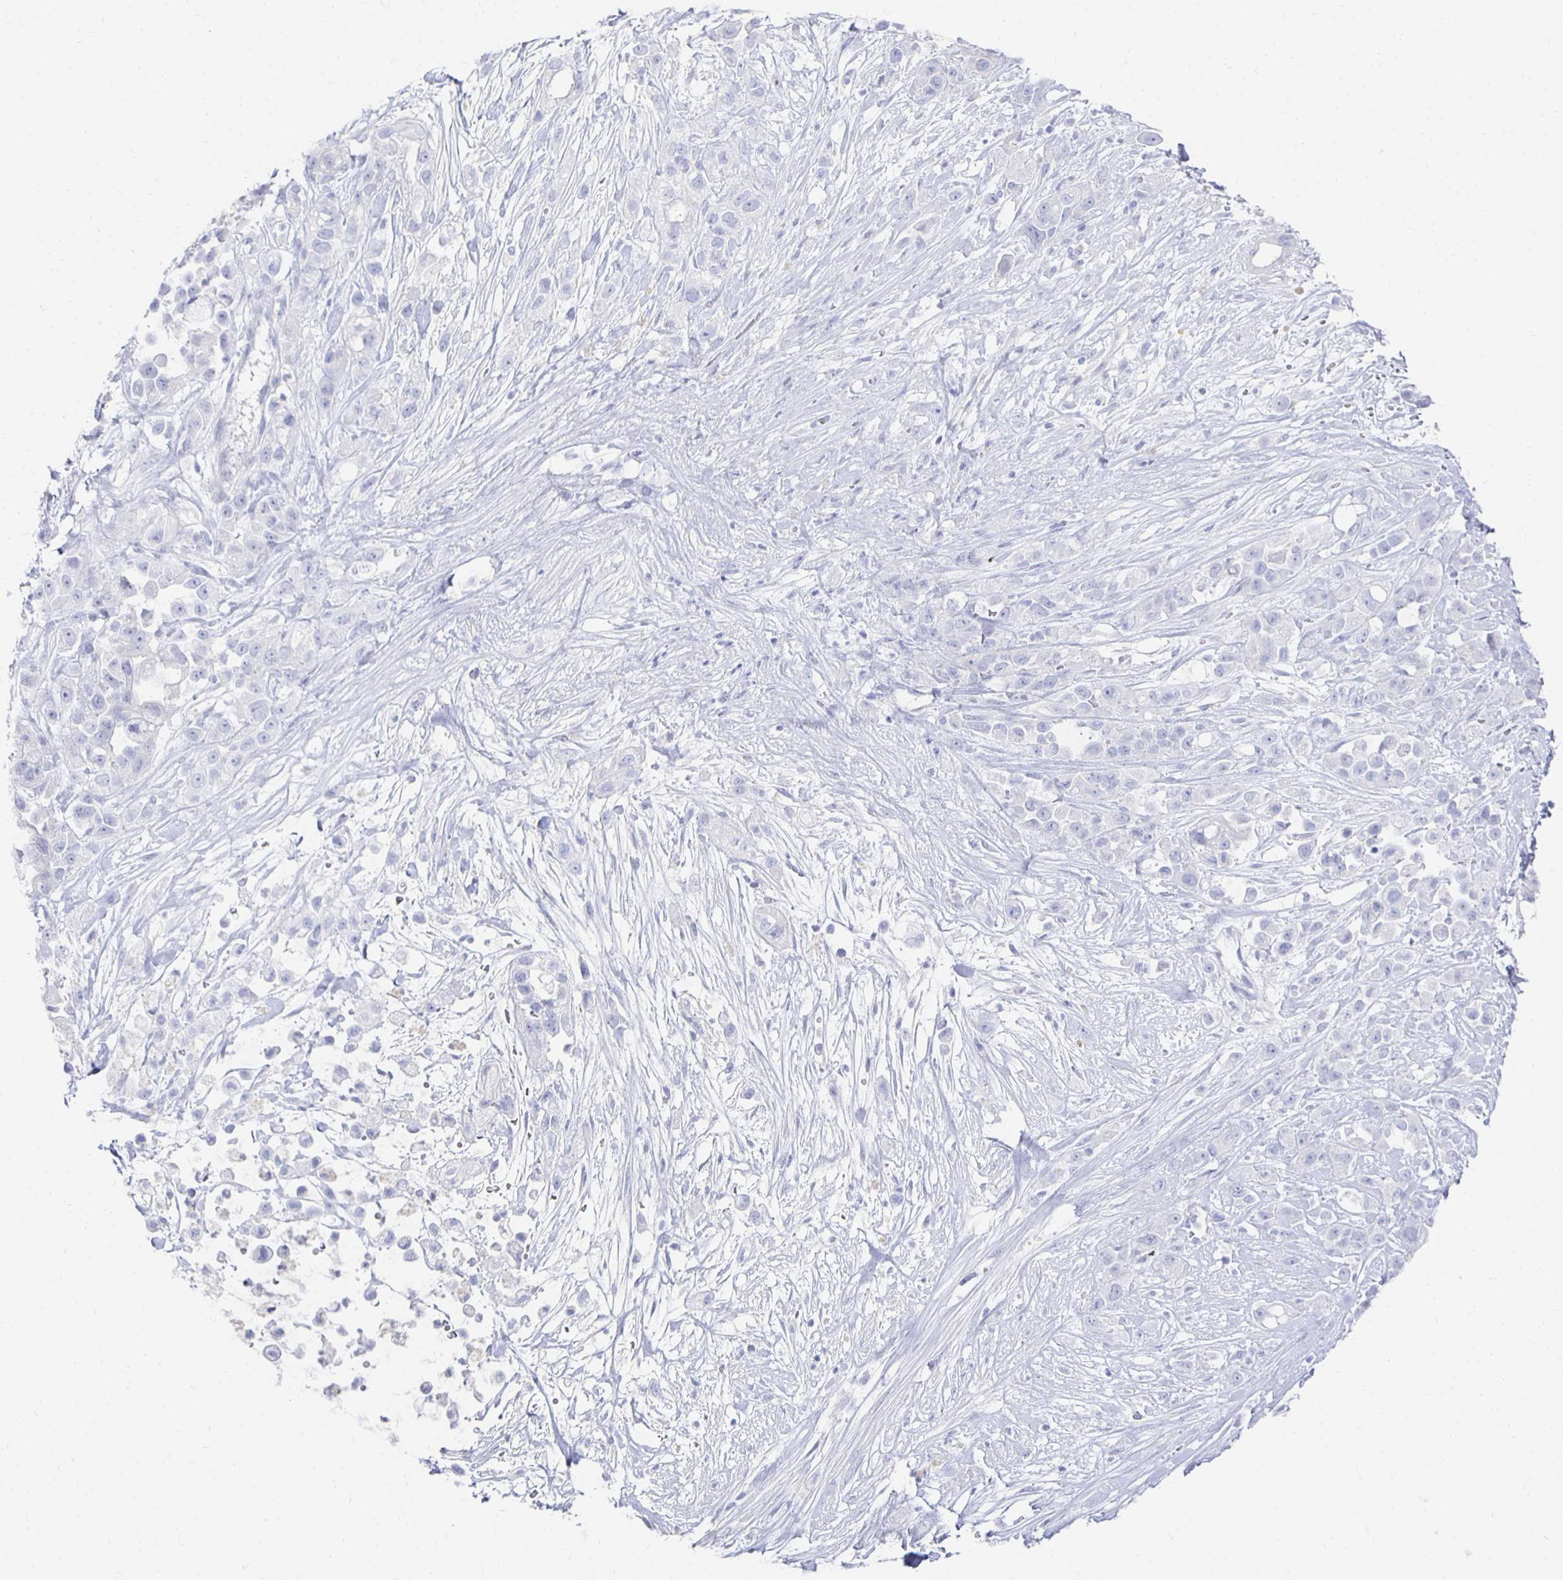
{"staining": {"intensity": "negative", "quantity": "none", "location": "none"}, "tissue": "pancreatic cancer", "cell_type": "Tumor cells", "image_type": "cancer", "snomed": [{"axis": "morphology", "description": "Adenocarcinoma, NOS"}, {"axis": "topography", "description": "Pancreas"}], "caption": "Image shows no protein positivity in tumor cells of adenocarcinoma (pancreatic) tissue.", "gene": "PRDM7", "patient": {"sex": "male", "age": 44}}